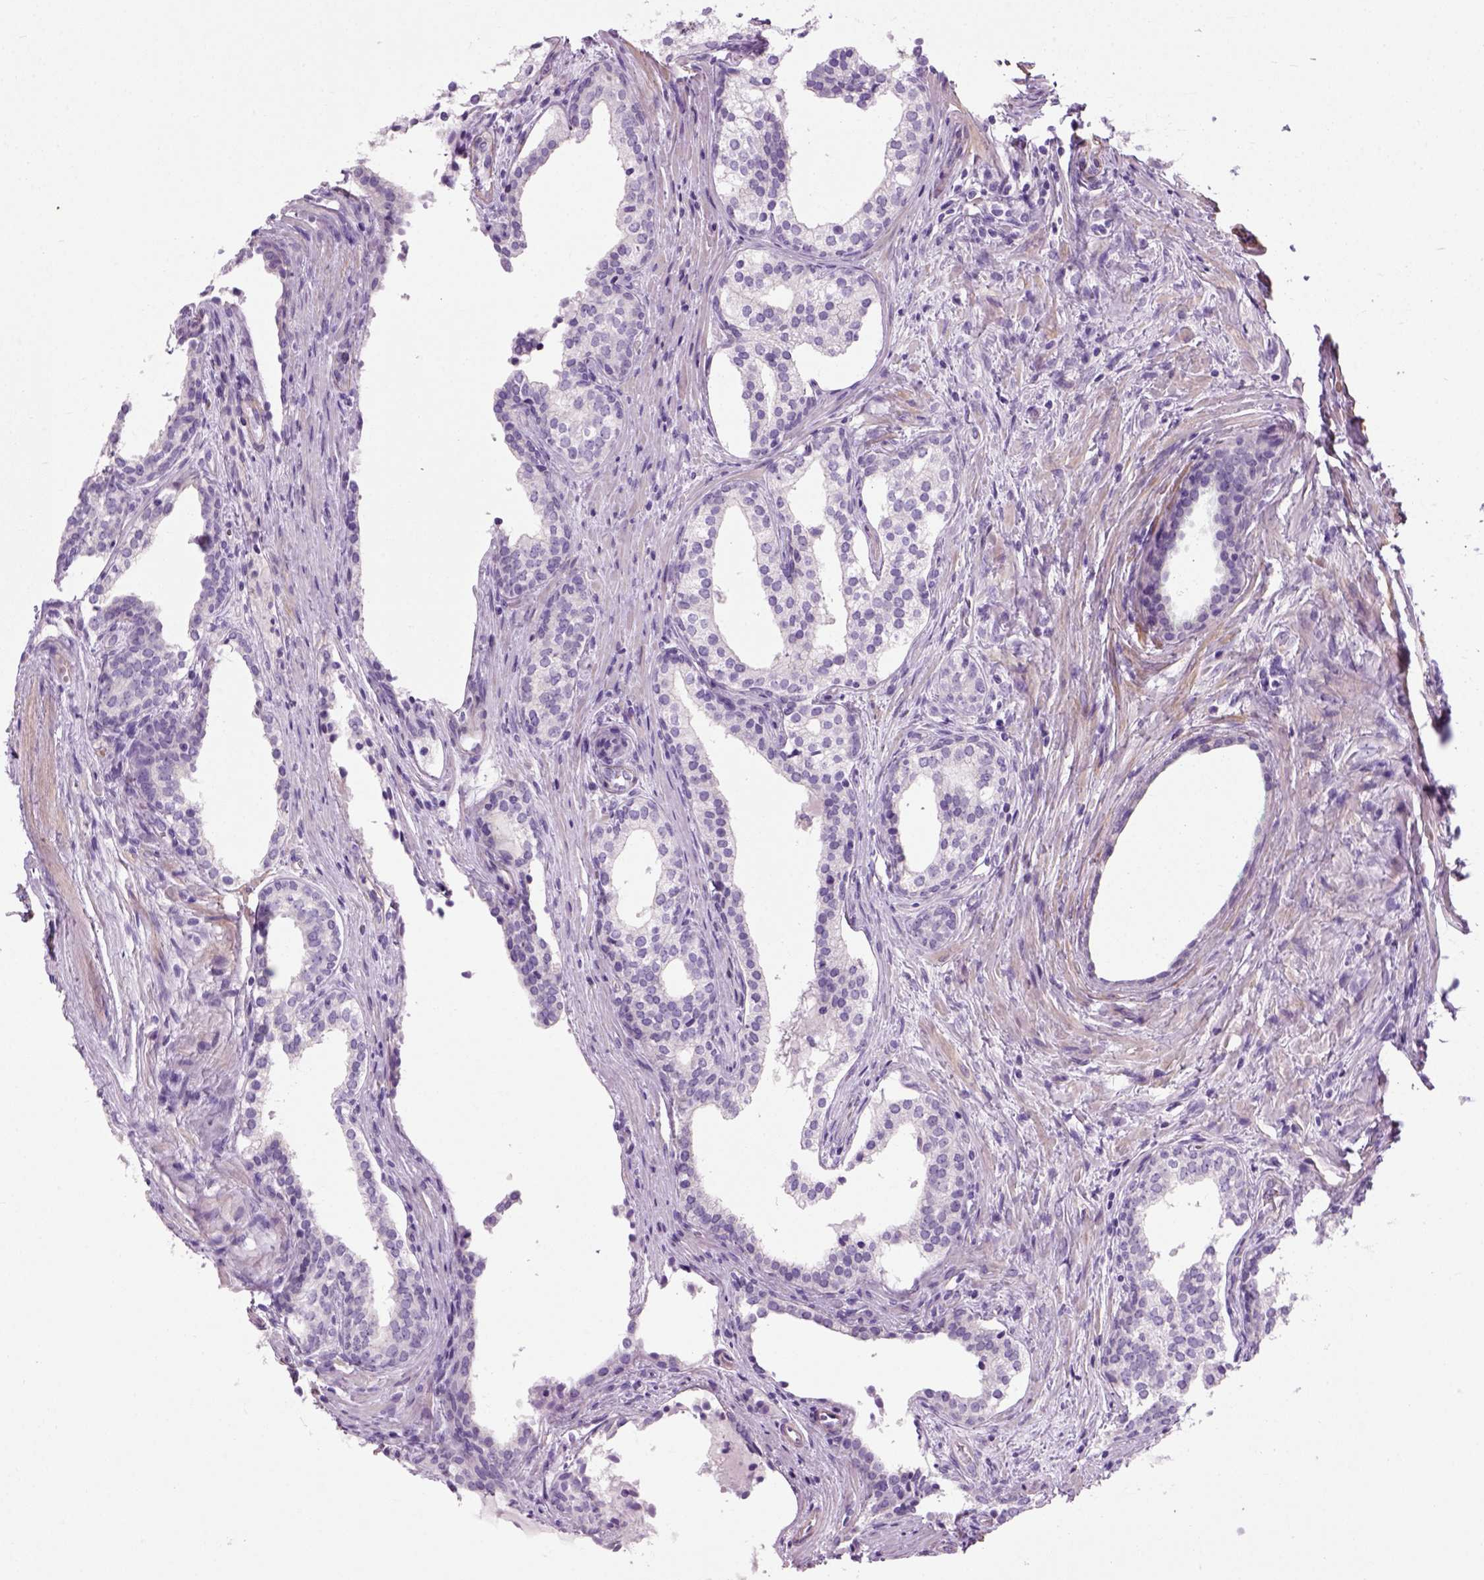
{"staining": {"intensity": "negative", "quantity": "none", "location": "none"}, "tissue": "prostate cancer", "cell_type": "Tumor cells", "image_type": "cancer", "snomed": [{"axis": "morphology", "description": "Adenocarcinoma, NOS"}, {"axis": "morphology", "description": "Adenocarcinoma, High grade"}, {"axis": "topography", "description": "Prostate"}], "caption": "Human prostate cancer stained for a protein using IHC reveals no positivity in tumor cells.", "gene": "FAM161A", "patient": {"sex": "male", "age": 61}}